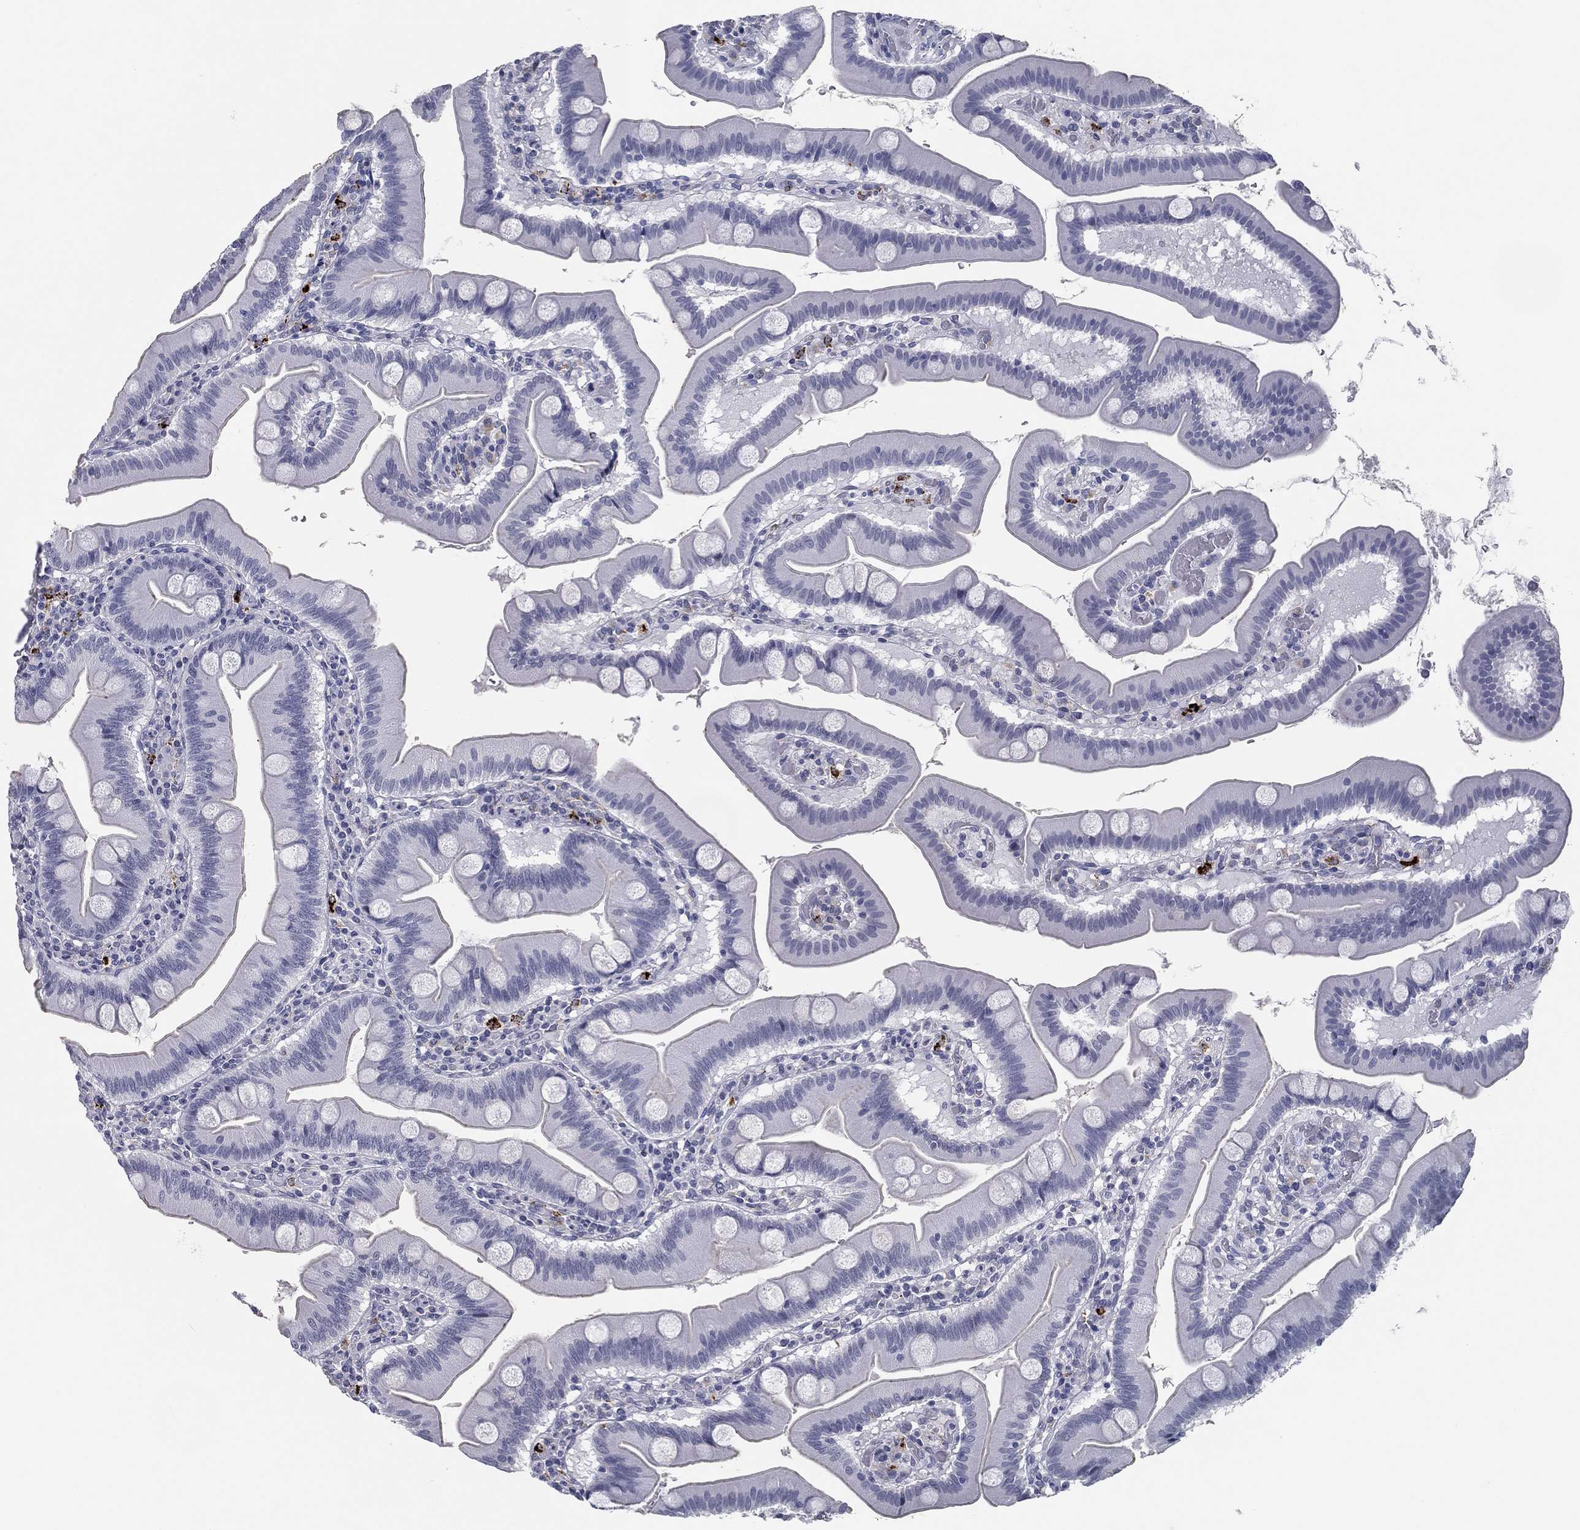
{"staining": {"intensity": "negative", "quantity": "none", "location": "none"}, "tissue": "duodenum", "cell_type": "Glandular cells", "image_type": "normal", "snomed": [{"axis": "morphology", "description": "Normal tissue, NOS"}, {"axis": "topography", "description": "Duodenum"}], "caption": "High magnification brightfield microscopy of benign duodenum stained with DAB (3,3'-diaminobenzidine) (brown) and counterstained with hematoxylin (blue): glandular cells show no significant expression. Brightfield microscopy of immunohistochemistry (IHC) stained with DAB (brown) and hematoxylin (blue), captured at high magnification.", "gene": "HLA", "patient": {"sex": "male", "age": 59}}